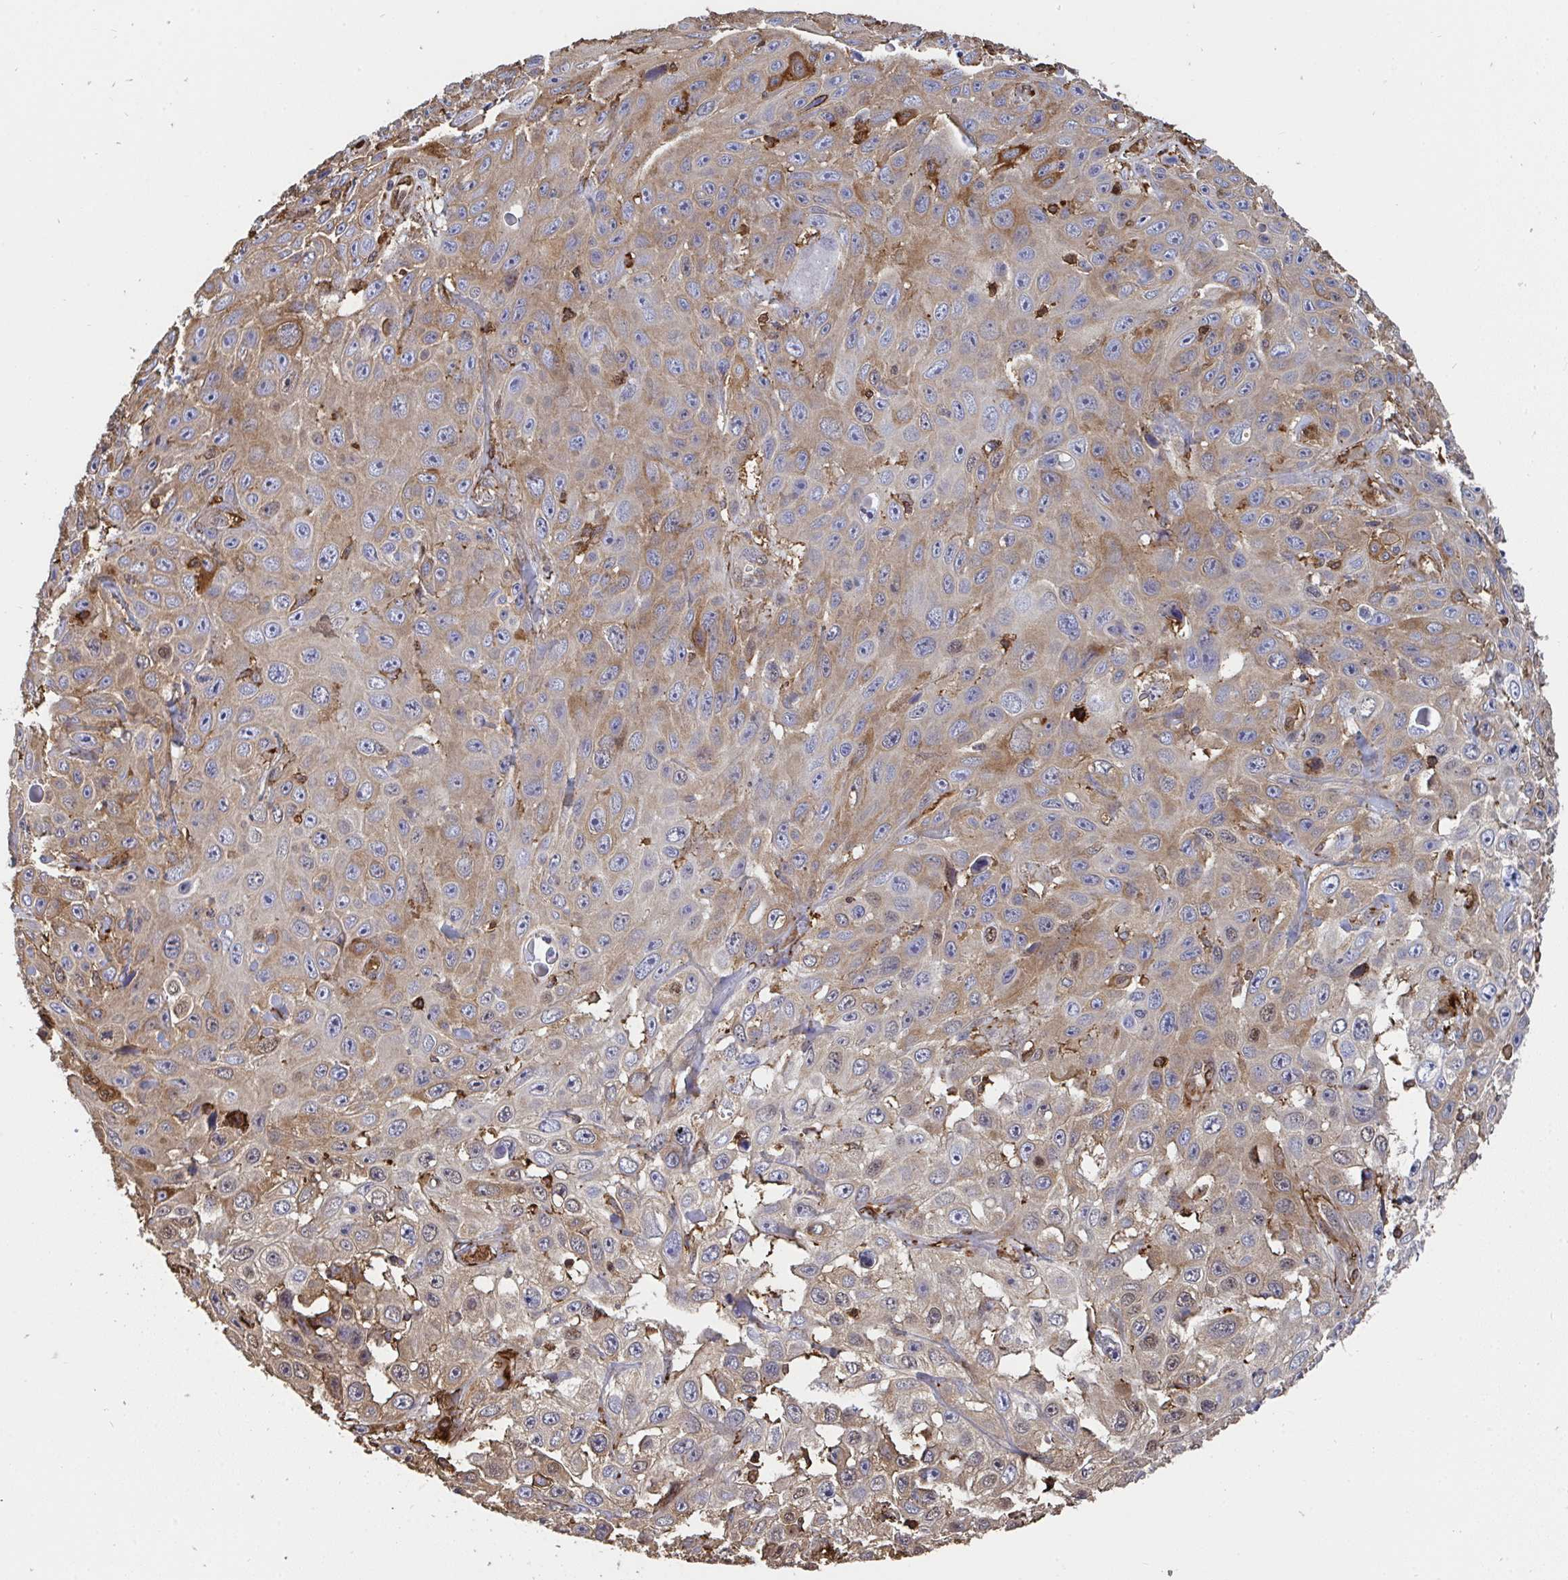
{"staining": {"intensity": "moderate", "quantity": "25%-75%", "location": "cytoplasmic/membranous"}, "tissue": "skin cancer", "cell_type": "Tumor cells", "image_type": "cancer", "snomed": [{"axis": "morphology", "description": "Squamous cell carcinoma, NOS"}, {"axis": "topography", "description": "Skin"}], "caption": "The immunohistochemical stain highlights moderate cytoplasmic/membranous expression in tumor cells of skin cancer (squamous cell carcinoma) tissue. The staining is performed using DAB (3,3'-diaminobenzidine) brown chromogen to label protein expression. The nuclei are counter-stained blue using hematoxylin.", "gene": "CFL1", "patient": {"sex": "male", "age": 82}}